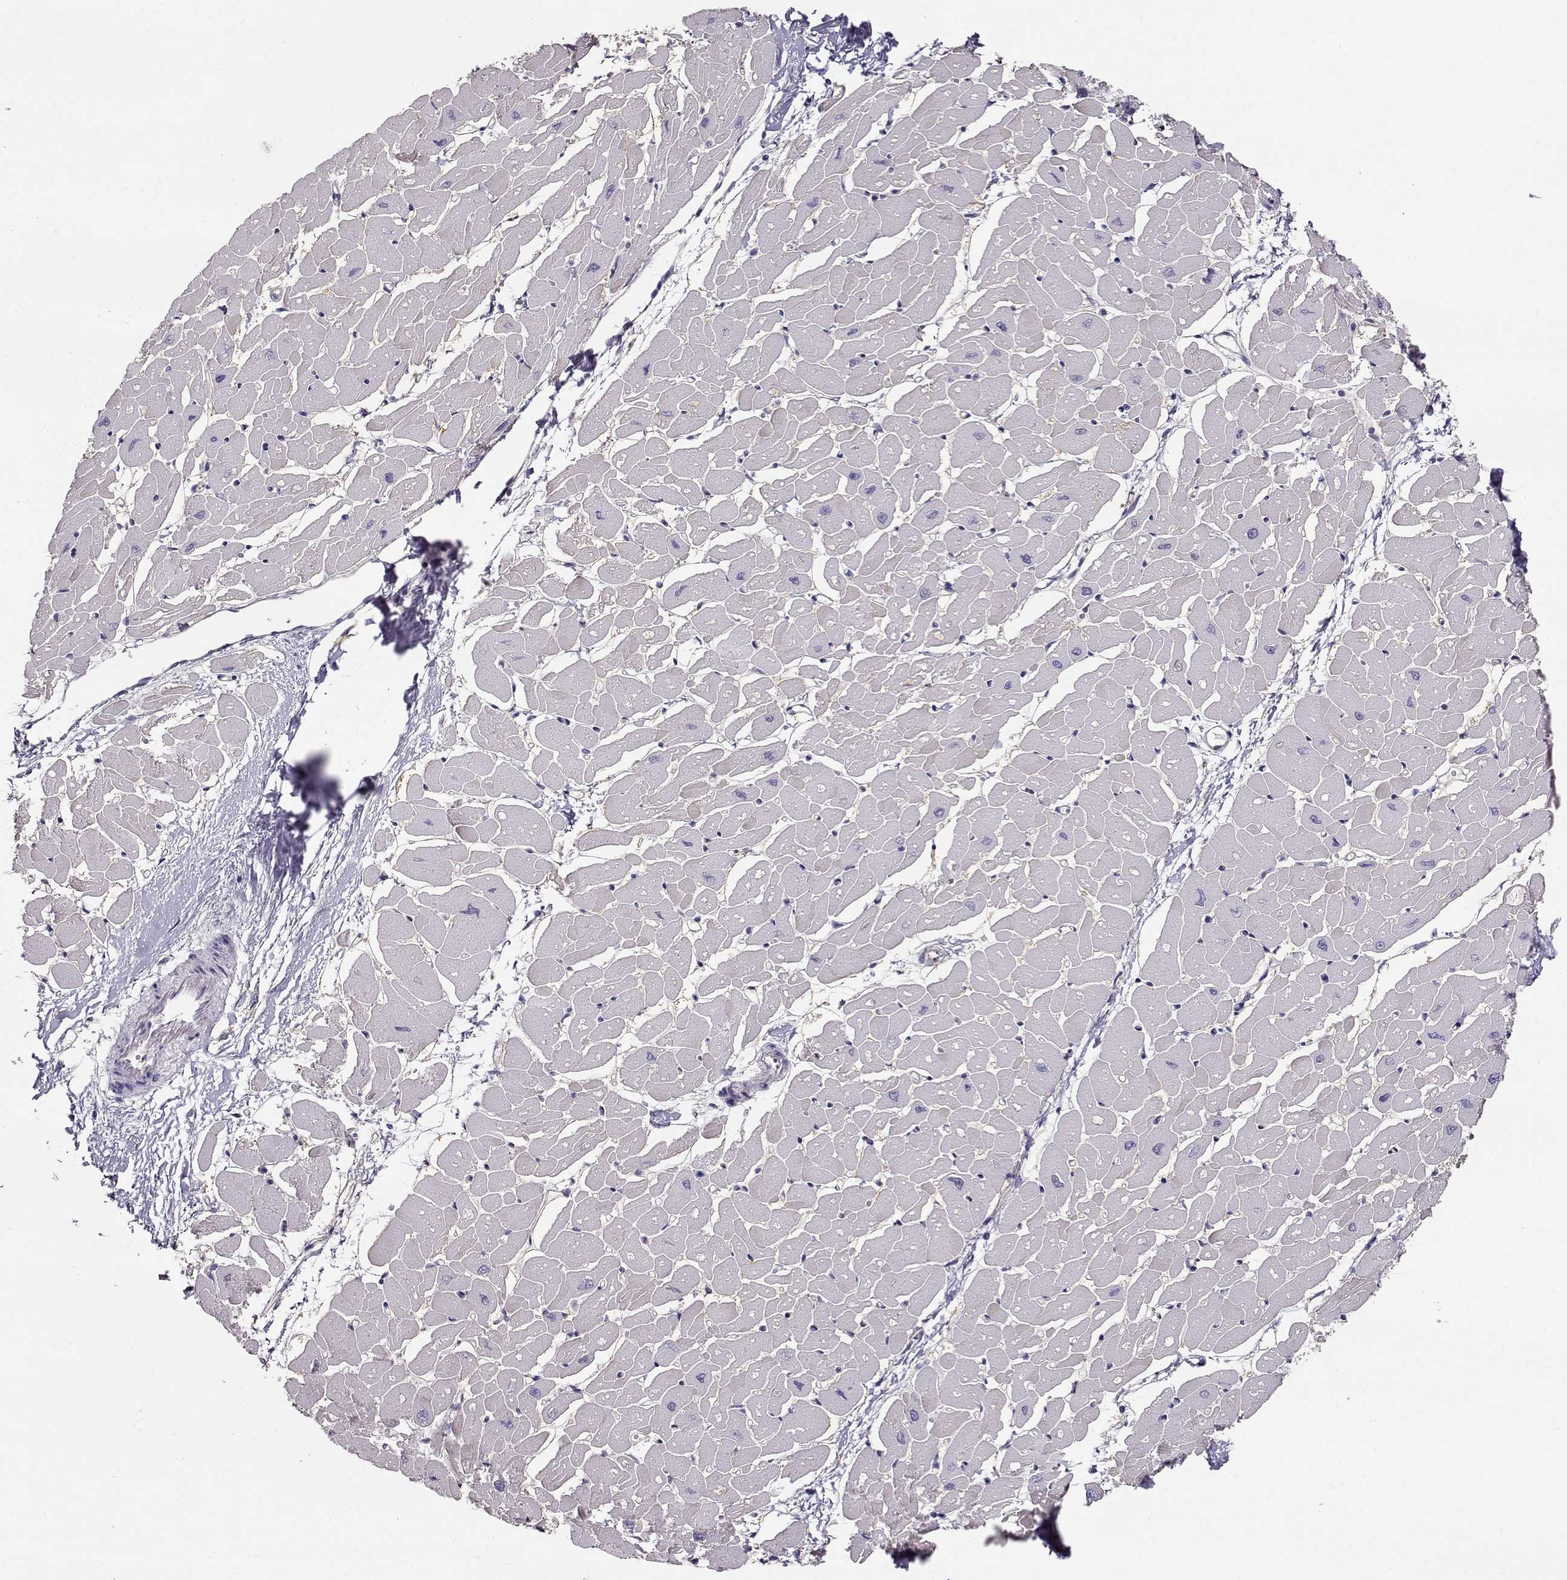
{"staining": {"intensity": "negative", "quantity": "none", "location": "none"}, "tissue": "heart muscle", "cell_type": "Cardiomyocytes", "image_type": "normal", "snomed": [{"axis": "morphology", "description": "Normal tissue, NOS"}, {"axis": "topography", "description": "Heart"}], "caption": "An IHC image of normal heart muscle is shown. There is no staining in cardiomyocytes of heart muscle. (DAB (3,3'-diaminobenzidine) immunohistochemistry, high magnification).", "gene": "NDRG4", "patient": {"sex": "male", "age": 57}}